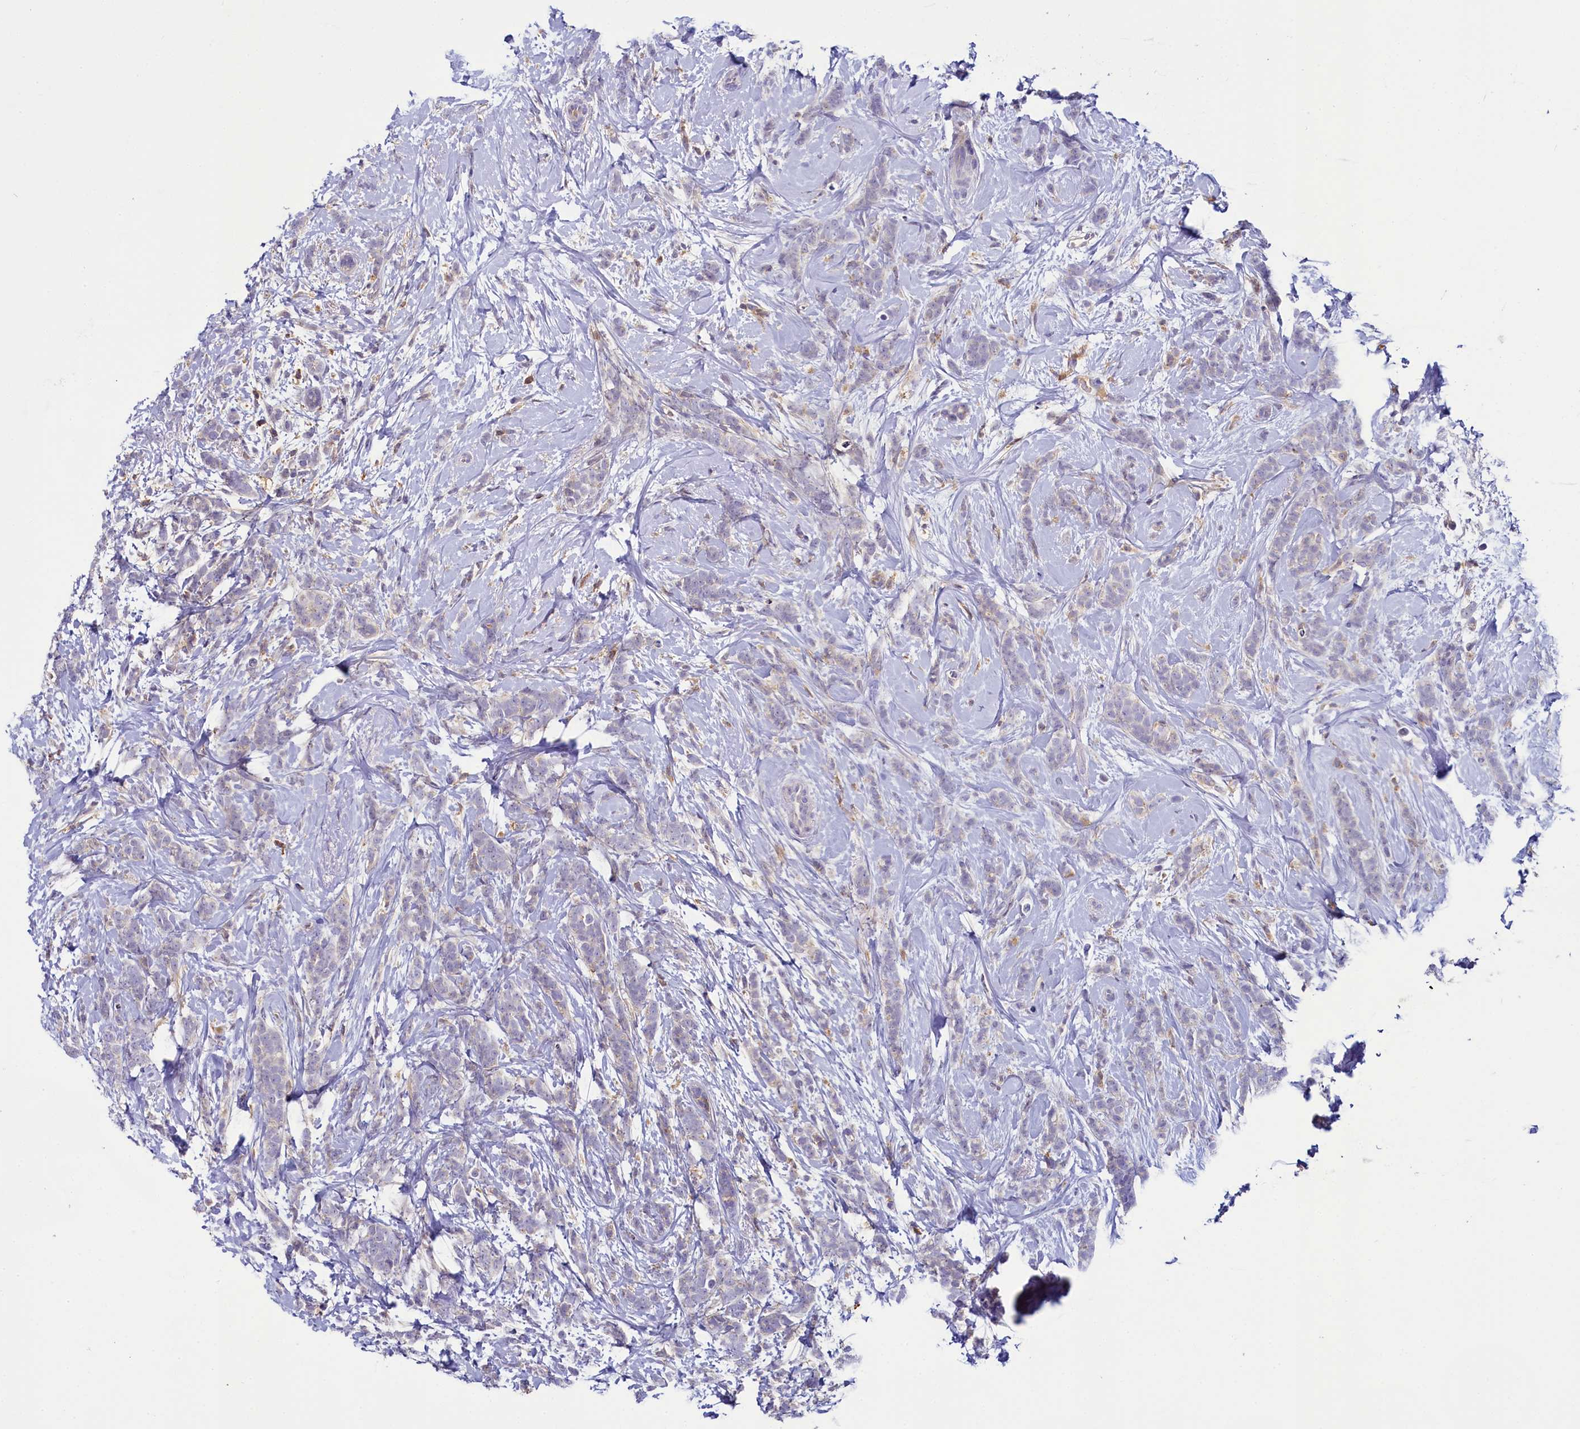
{"staining": {"intensity": "negative", "quantity": "none", "location": "none"}, "tissue": "breast cancer", "cell_type": "Tumor cells", "image_type": "cancer", "snomed": [{"axis": "morphology", "description": "Lobular carcinoma"}, {"axis": "topography", "description": "Breast"}], "caption": "Human breast cancer (lobular carcinoma) stained for a protein using IHC demonstrates no staining in tumor cells.", "gene": "FGFR2", "patient": {"sex": "female", "age": 58}}